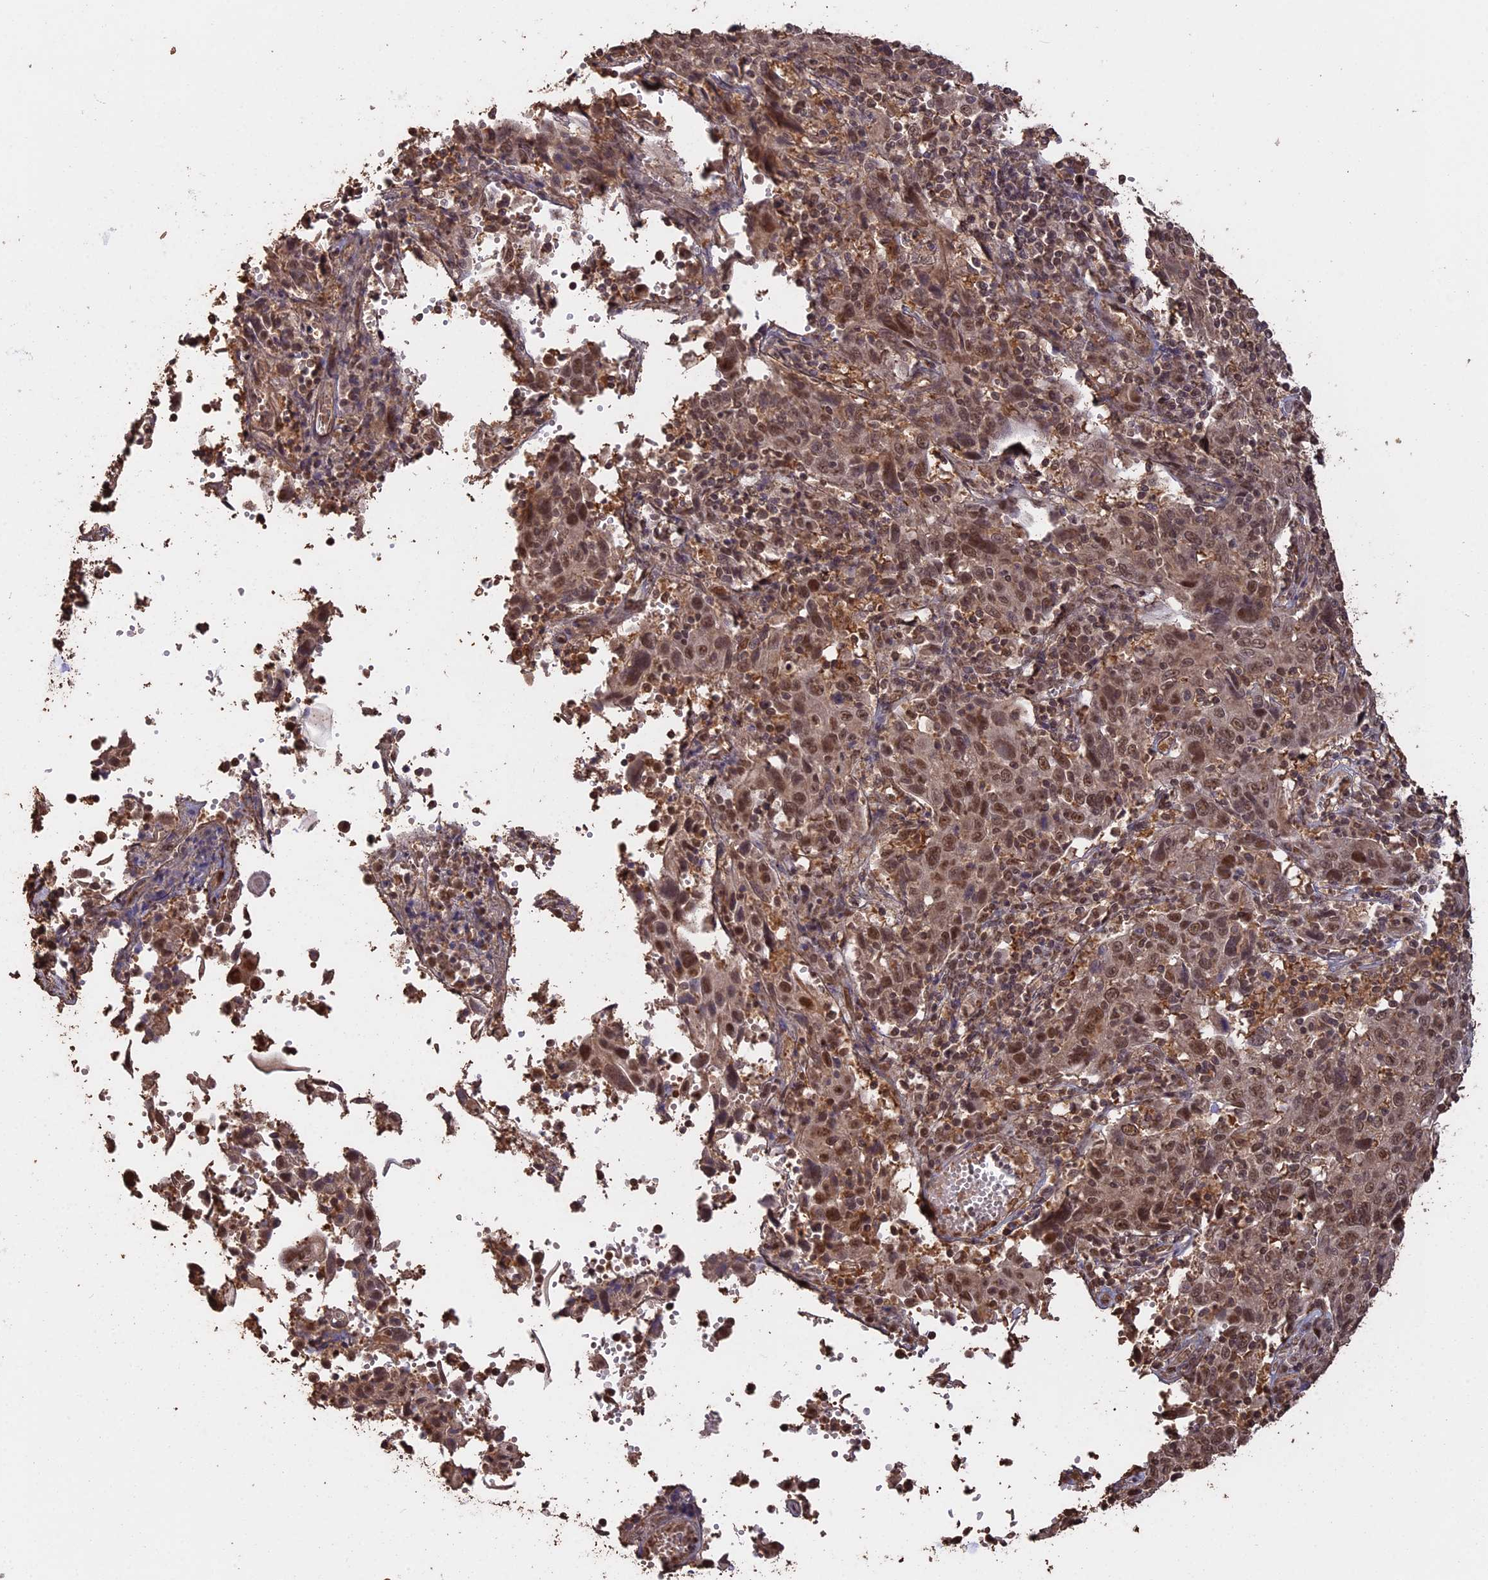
{"staining": {"intensity": "moderate", "quantity": ">75%", "location": "nuclear"}, "tissue": "cervical cancer", "cell_type": "Tumor cells", "image_type": "cancer", "snomed": [{"axis": "morphology", "description": "Squamous cell carcinoma, NOS"}, {"axis": "topography", "description": "Cervix"}], "caption": "Brown immunohistochemical staining in human cervical cancer (squamous cell carcinoma) demonstrates moderate nuclear positivity in about >75% of tumor cells.", "gene": "PSMC6", "patient": {"sex": "female", "age": 46}}